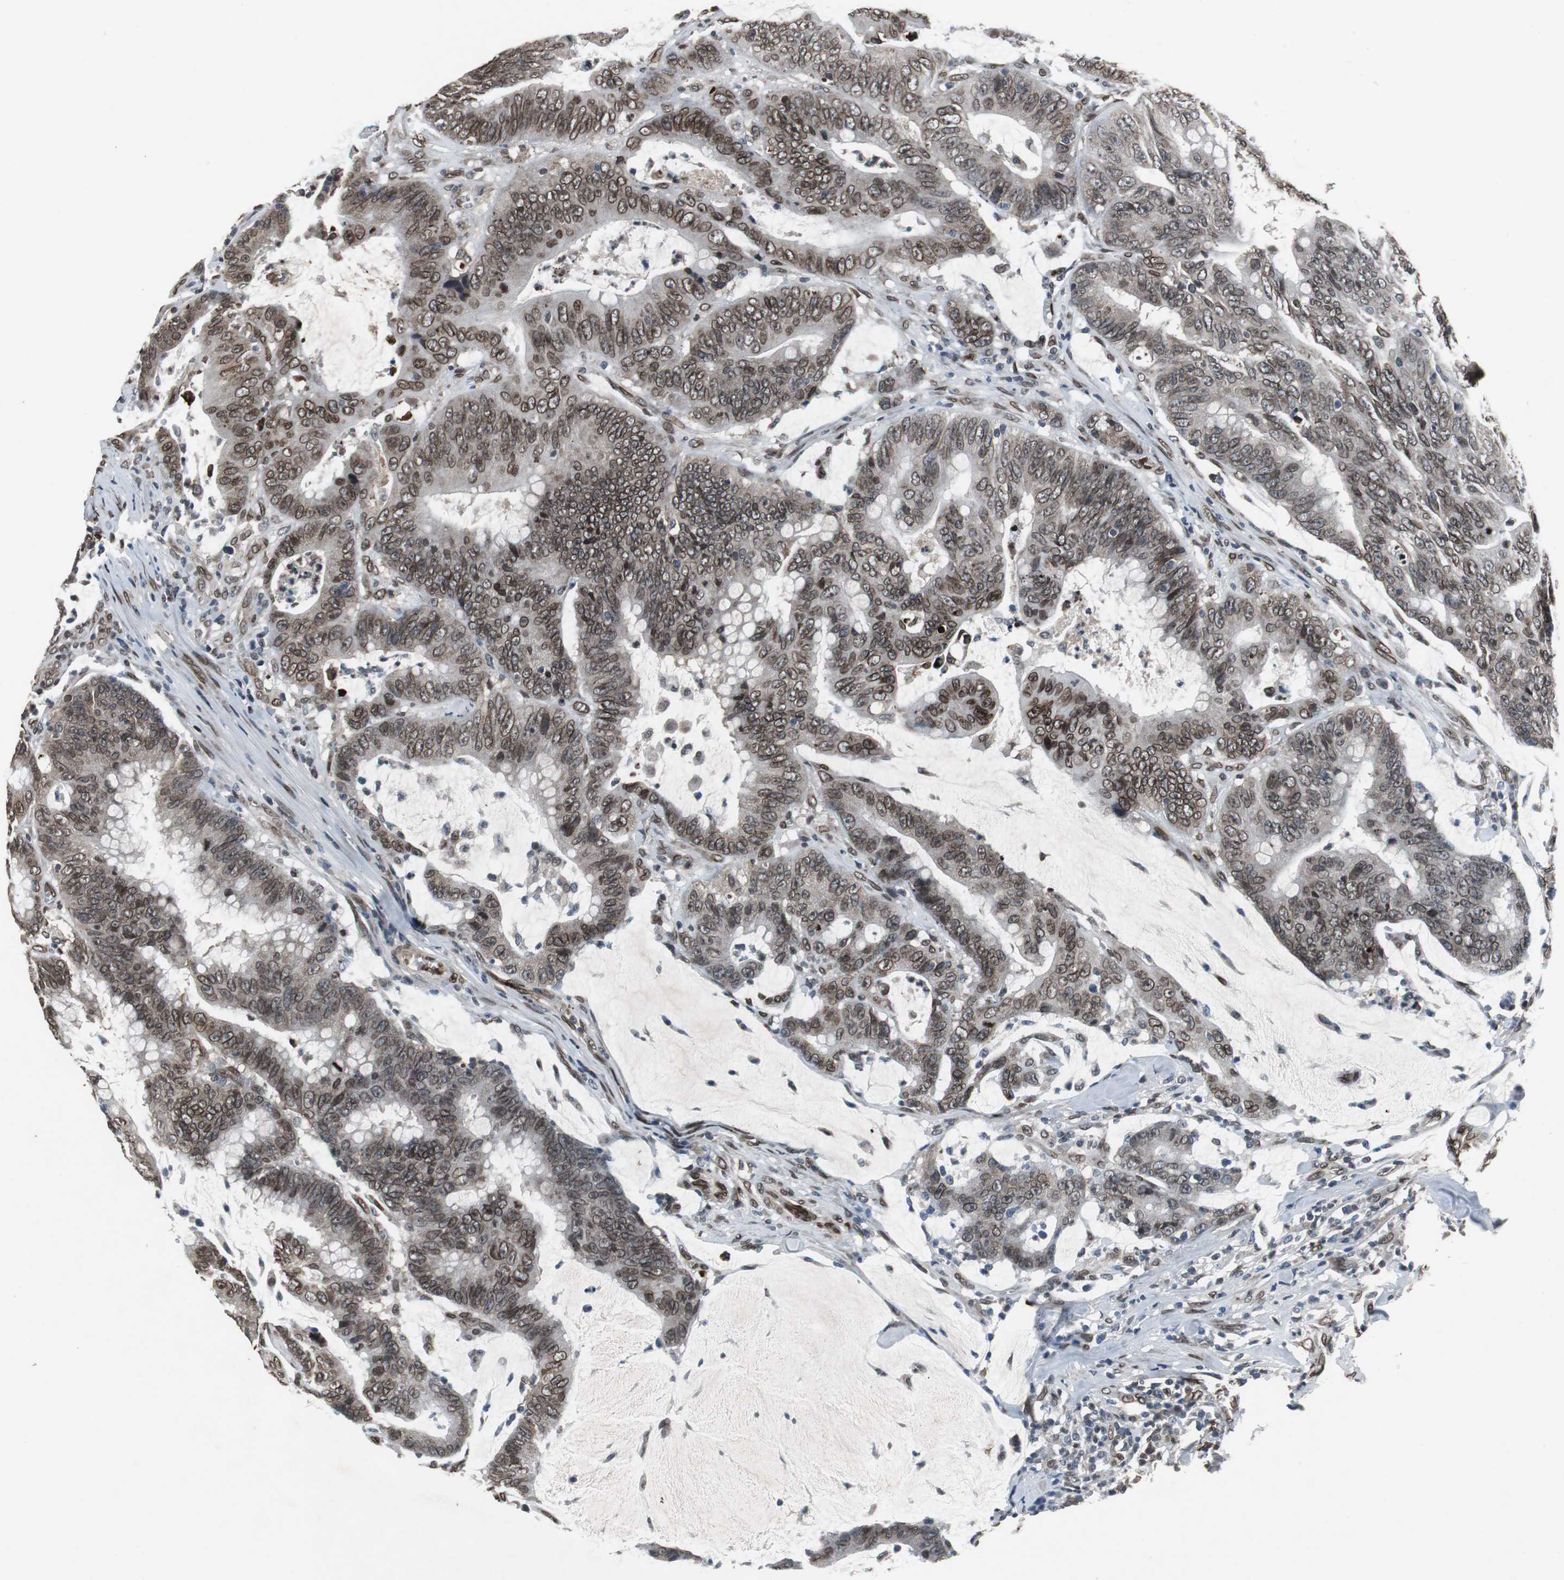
{"staining": {"intensity": "strong", "quantity": ">75%", "location": "cytoplasmic/membranous,nuclear"}, "tissue": "colorectal cancer", "cell_type": "Tumor cells", "image_type": "cancer", "snomed": [{"axis": "morphology", "description": "Adenocarcinoma, NOS"}, {"axis": "topography", "description": "Colon"}], "caption": "A micrograph of colorectal cancer stained for a protein displays strong cytoplasmic/membranous and nuclear brown staining in tumor cells. Ihc stains the protein of interest in brown and the nuclei are stained blue.", "gene": "LMNA", "patient": {"sex": "male", "age": 45}}